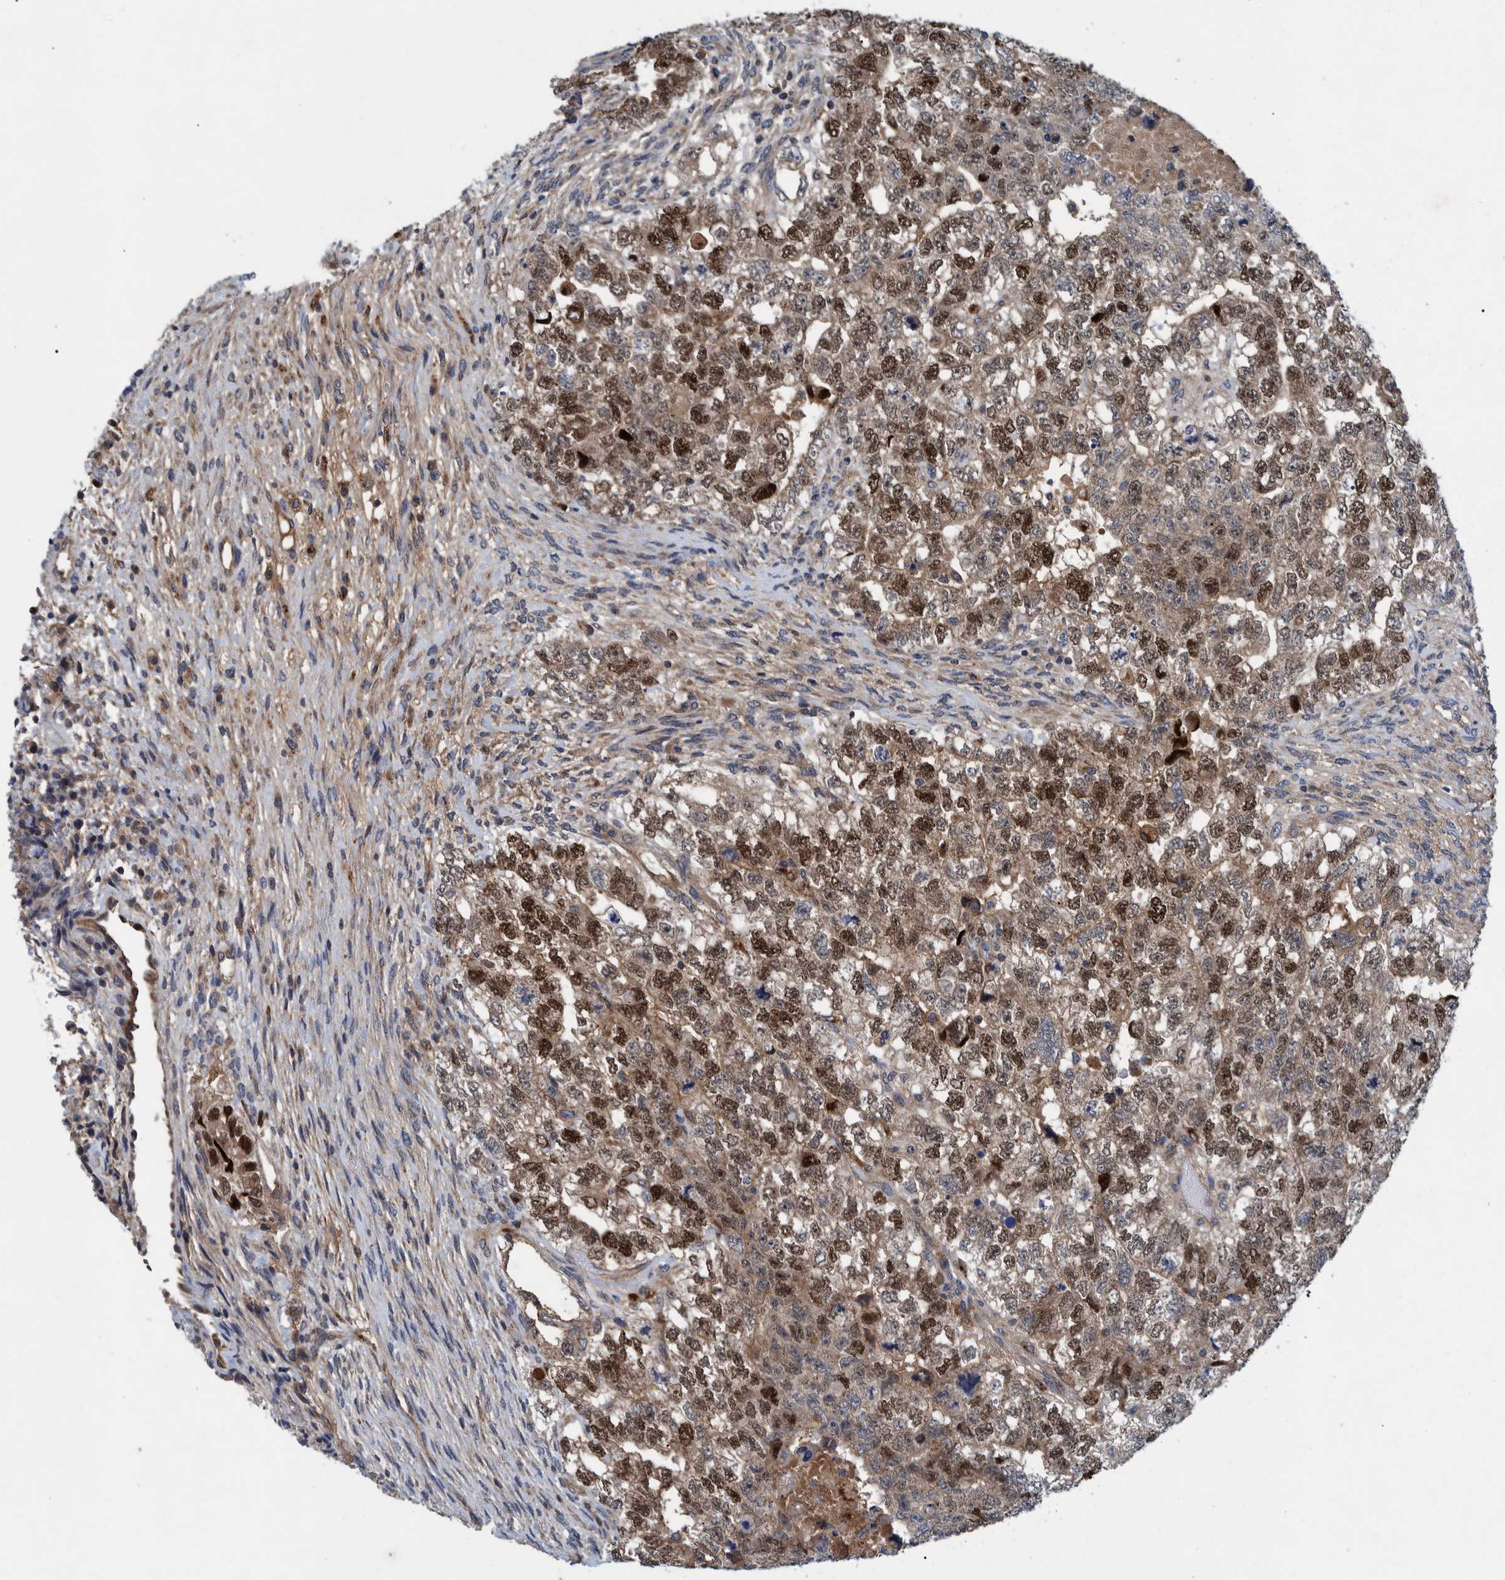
{"staining": {"intensity": "strong", "quantity": ">75%", "location": "nuclear"}, "tissue": "testis cancer", "cell_type": "Tumor cells", "image_type": "cancer", "snomed": [{"axis": "morphology", "description": "Carcinoma, Embryonal, NOS"}, {"axis": "topography", "description": "Testis"}], "caption": "Strong nuclear protein expression is appreciated in about >75% of tumor cells in testis cancer.", "gene": "ITIH3", "patient": {"sex": "male", "age": 36}}